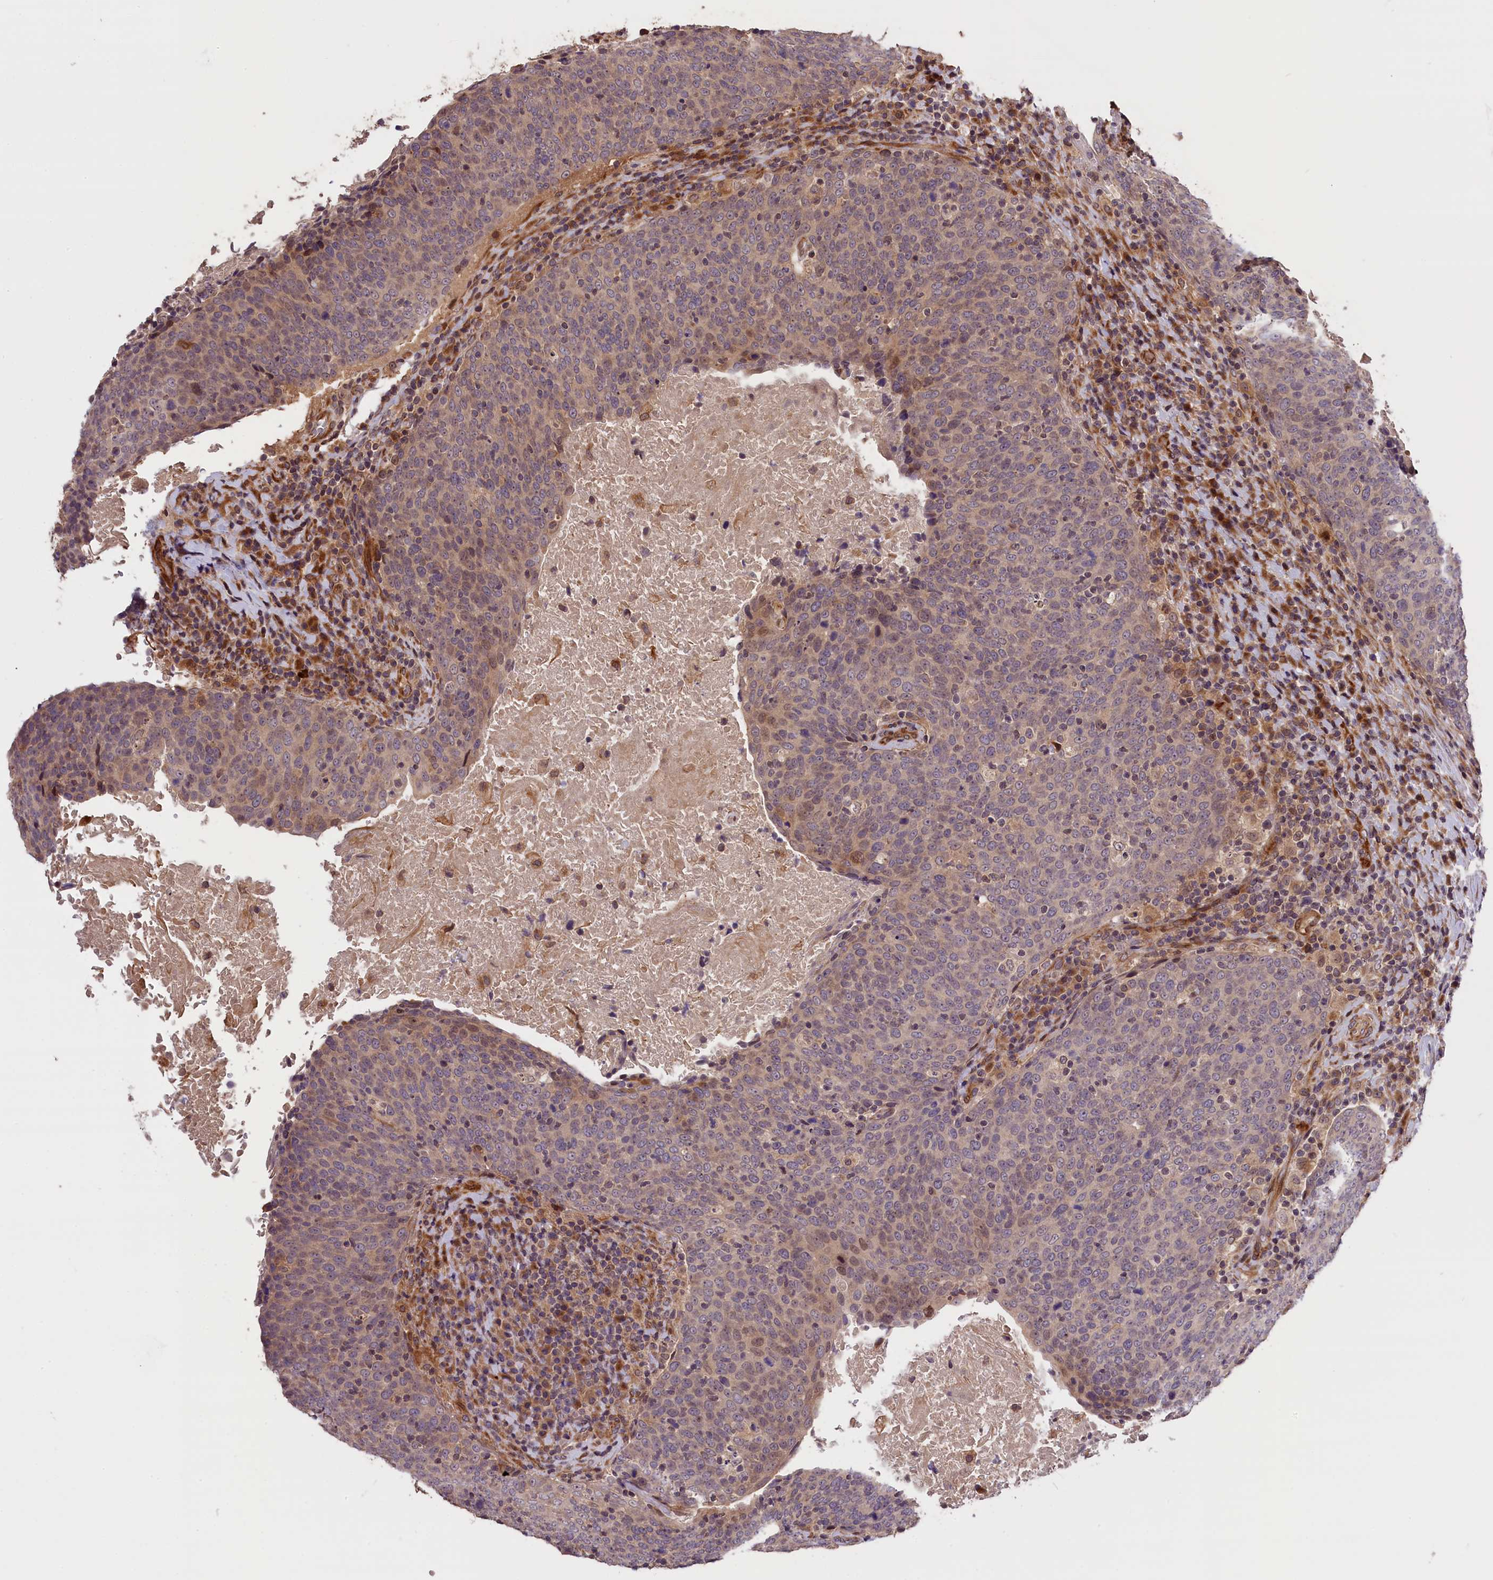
{"staining": {"intensity": "weak", "quantity": "25%-75%", "location": "cytoplasmic/membranous,nuclear"}, "tissue": "head and neck cancer", "cell_type": "Tumor cells", "image_type": "cancer", "snomed": [{"axis": "morphology", "description": "Squamous cell carcinoma, NOS"}, {"axis": "morphology", "description": "Squamous cell carcinoma, metastatic, NOS"}, {"axis": "topography", "description": "Lymph node"}, {"axis": "topography", "description": "Head-Neck"}], "caption": "Weak cytoplasmic/membranous and nuclear protein staining is present in about 25%-75% of tumor cells in head and neck cancer (squamous cell carcinoma).", "gene": "DNAJB9", "patient": {"sex": "male", "age": 62}}